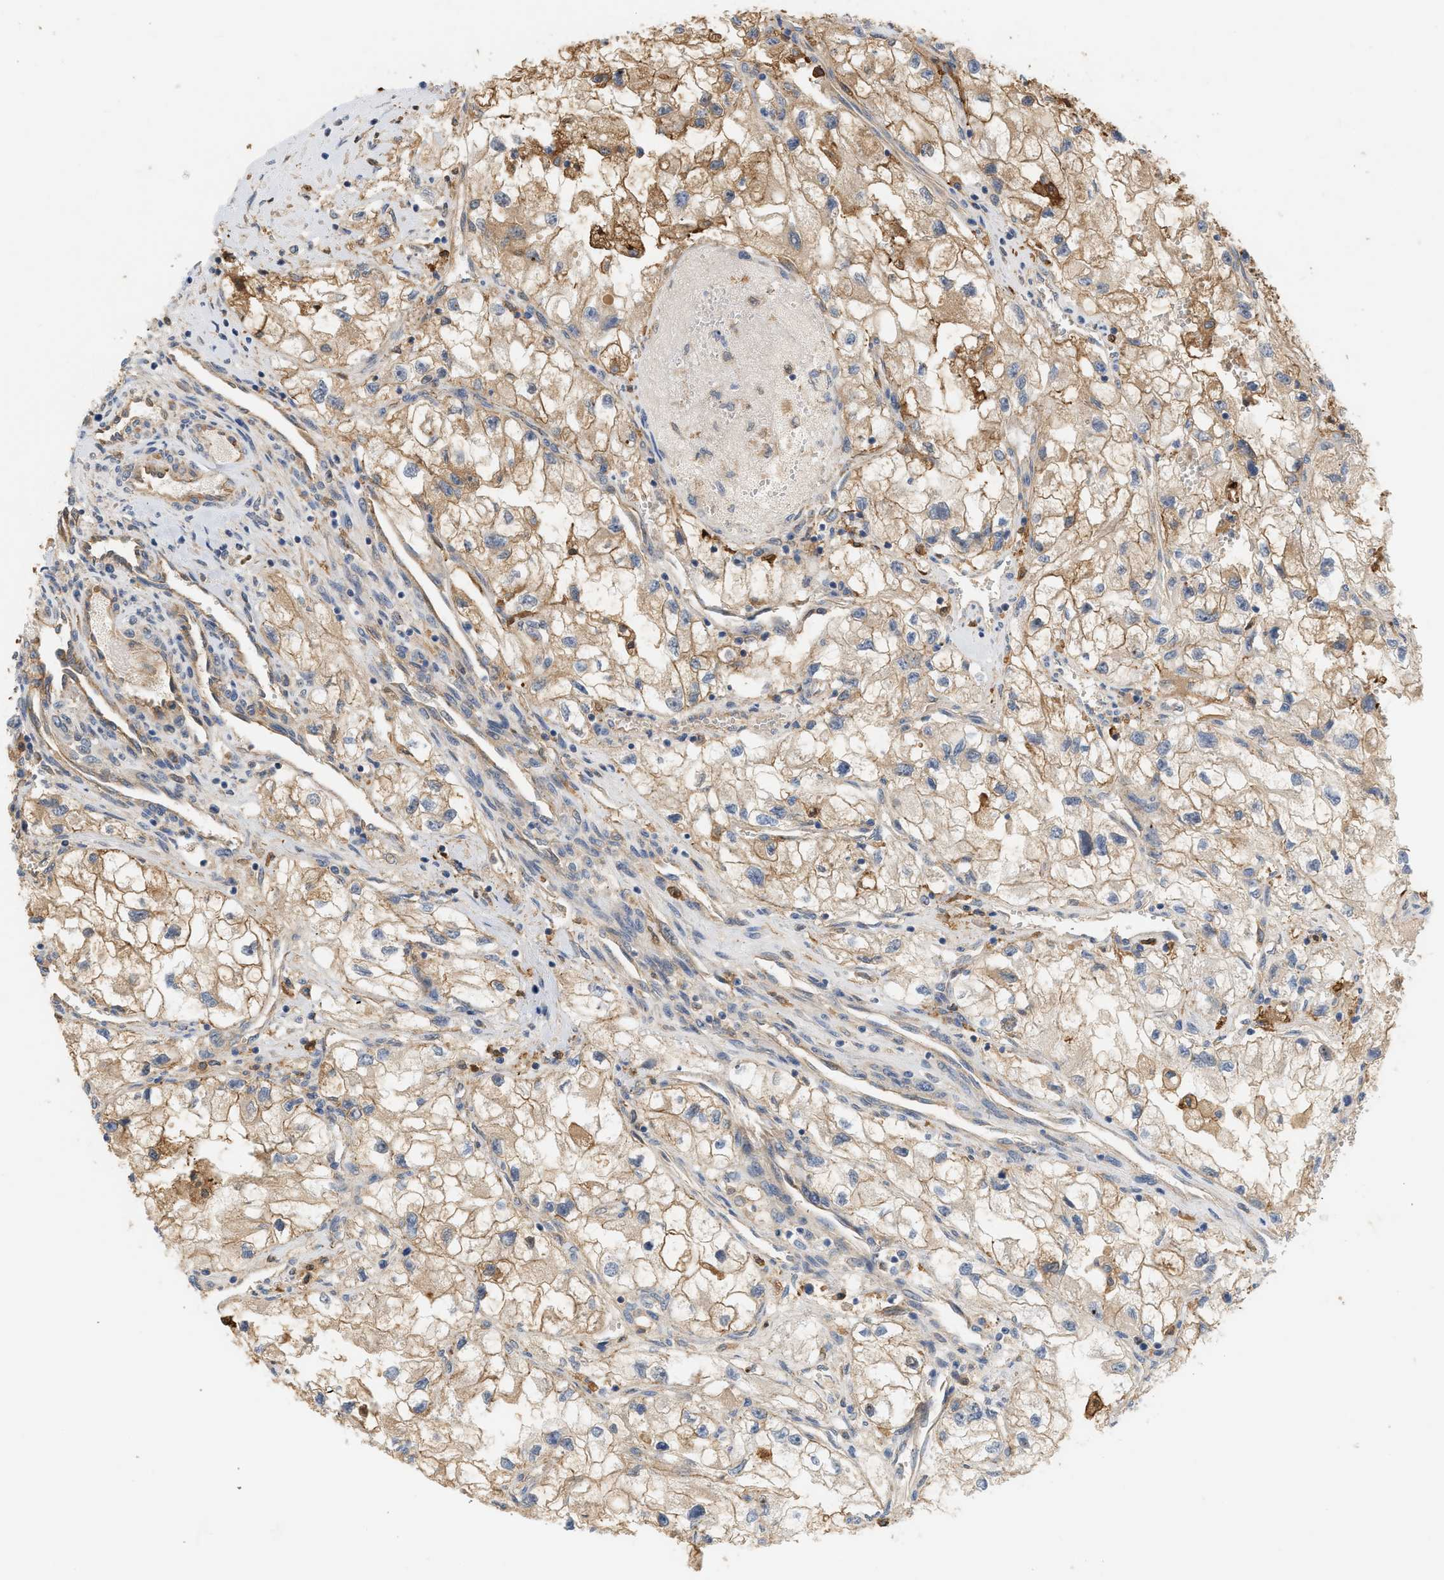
{"staining": {"intensity": "weak", "quantity": ">75%", "location": "cytoplasmic/membranous"}, "tissue": "renal cancer", "cell_type": "Tumor cells", "image_type": "cancer", "snomed": [{"axis": "morphology", "description": "Adenocarcinoma, NOS"}, {"axis": "topography", "description": "Kidney"}], "caption": "Weak cytoplasmic/membranous staining for a protein is present in about >75% of tumor cells of adenocarcinoma (renal) using immunohistochemistry (IHC).", "gene": "CTXN1", "patient": {"sex": "female", "age": 70}}